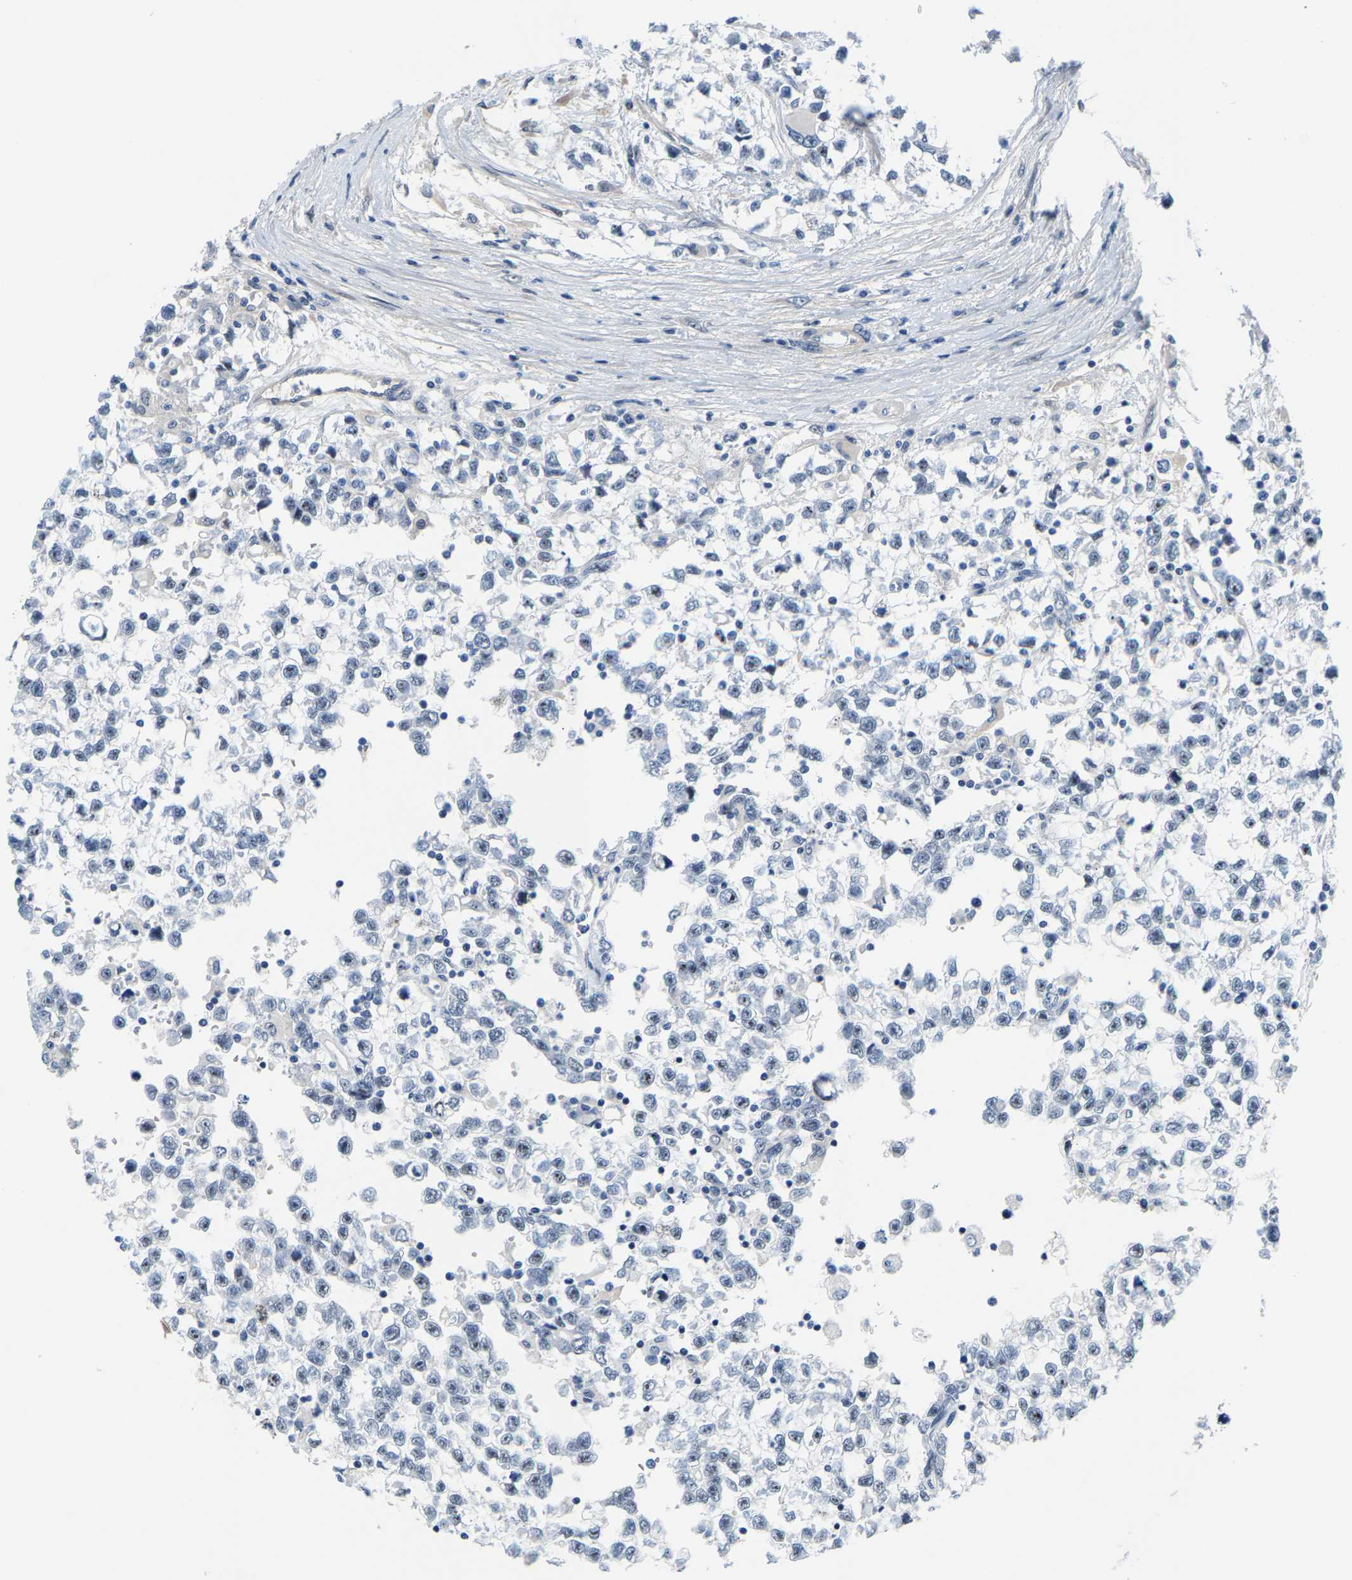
{"staining": {"intensity": "negative", "quantity": "none", "location": "none"}, "tissue": "testis cancer", "cell_type": "Tumor cells", "image_type": "cancer", "snomed": [{"axis": "morphology", "description": "Seminoma, NOS"}, {"axis": "morphology", "description": "Carcinoma, Embryonal, NOS"}, {"axis": "topography", "description": "Testis"}], "caption": "IHC of seminoma (testis) shows no expression in tumor cells.", "gene": "SSH3", "patient": {"sex": "male", "age": 51}}